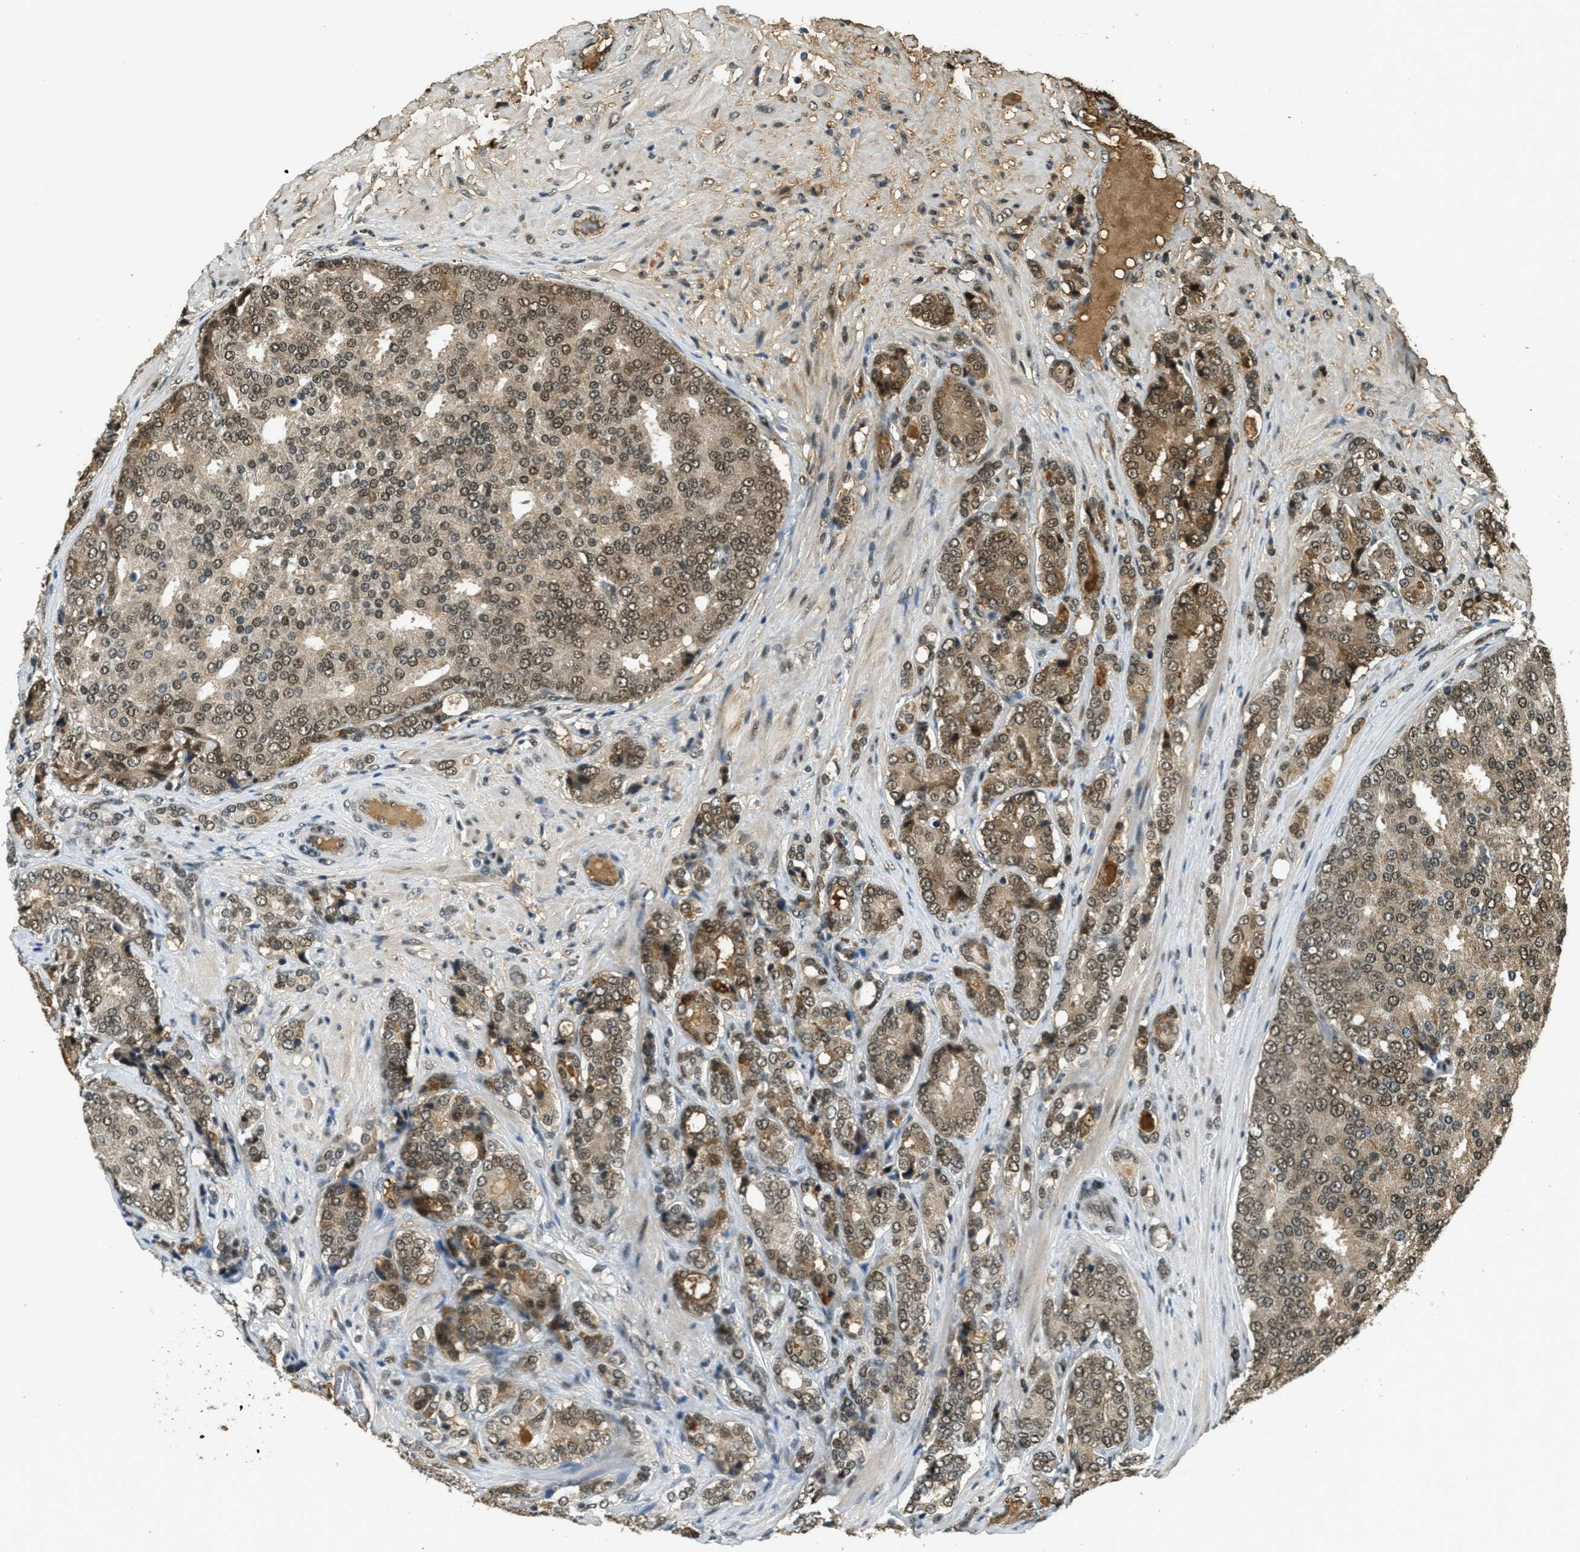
{"staining": {"intensity": "moderate", "quantity": "25%-75%", "location": "cytoplasmic/membranous,nuclear"}, "tissue": "prostate cancer", "cell_type": "Tumor cells", "image_type": "cancer", "snomed": [{"axis": "morphology", "description": "Adenocarcinoma, High grade"}, {"axis": "topography", "description": "Prostate"}], "caption": "Approximately 25%-75% of tumor cells in human high-grade adenocarcinoma (prostate) show moderate cytoplasmic/membranous and nuclear protein positivity as visualized by brown immunohistochemical staining.", "gene": "ZNF148", "patient": {"sex": "male", "age": 50}}